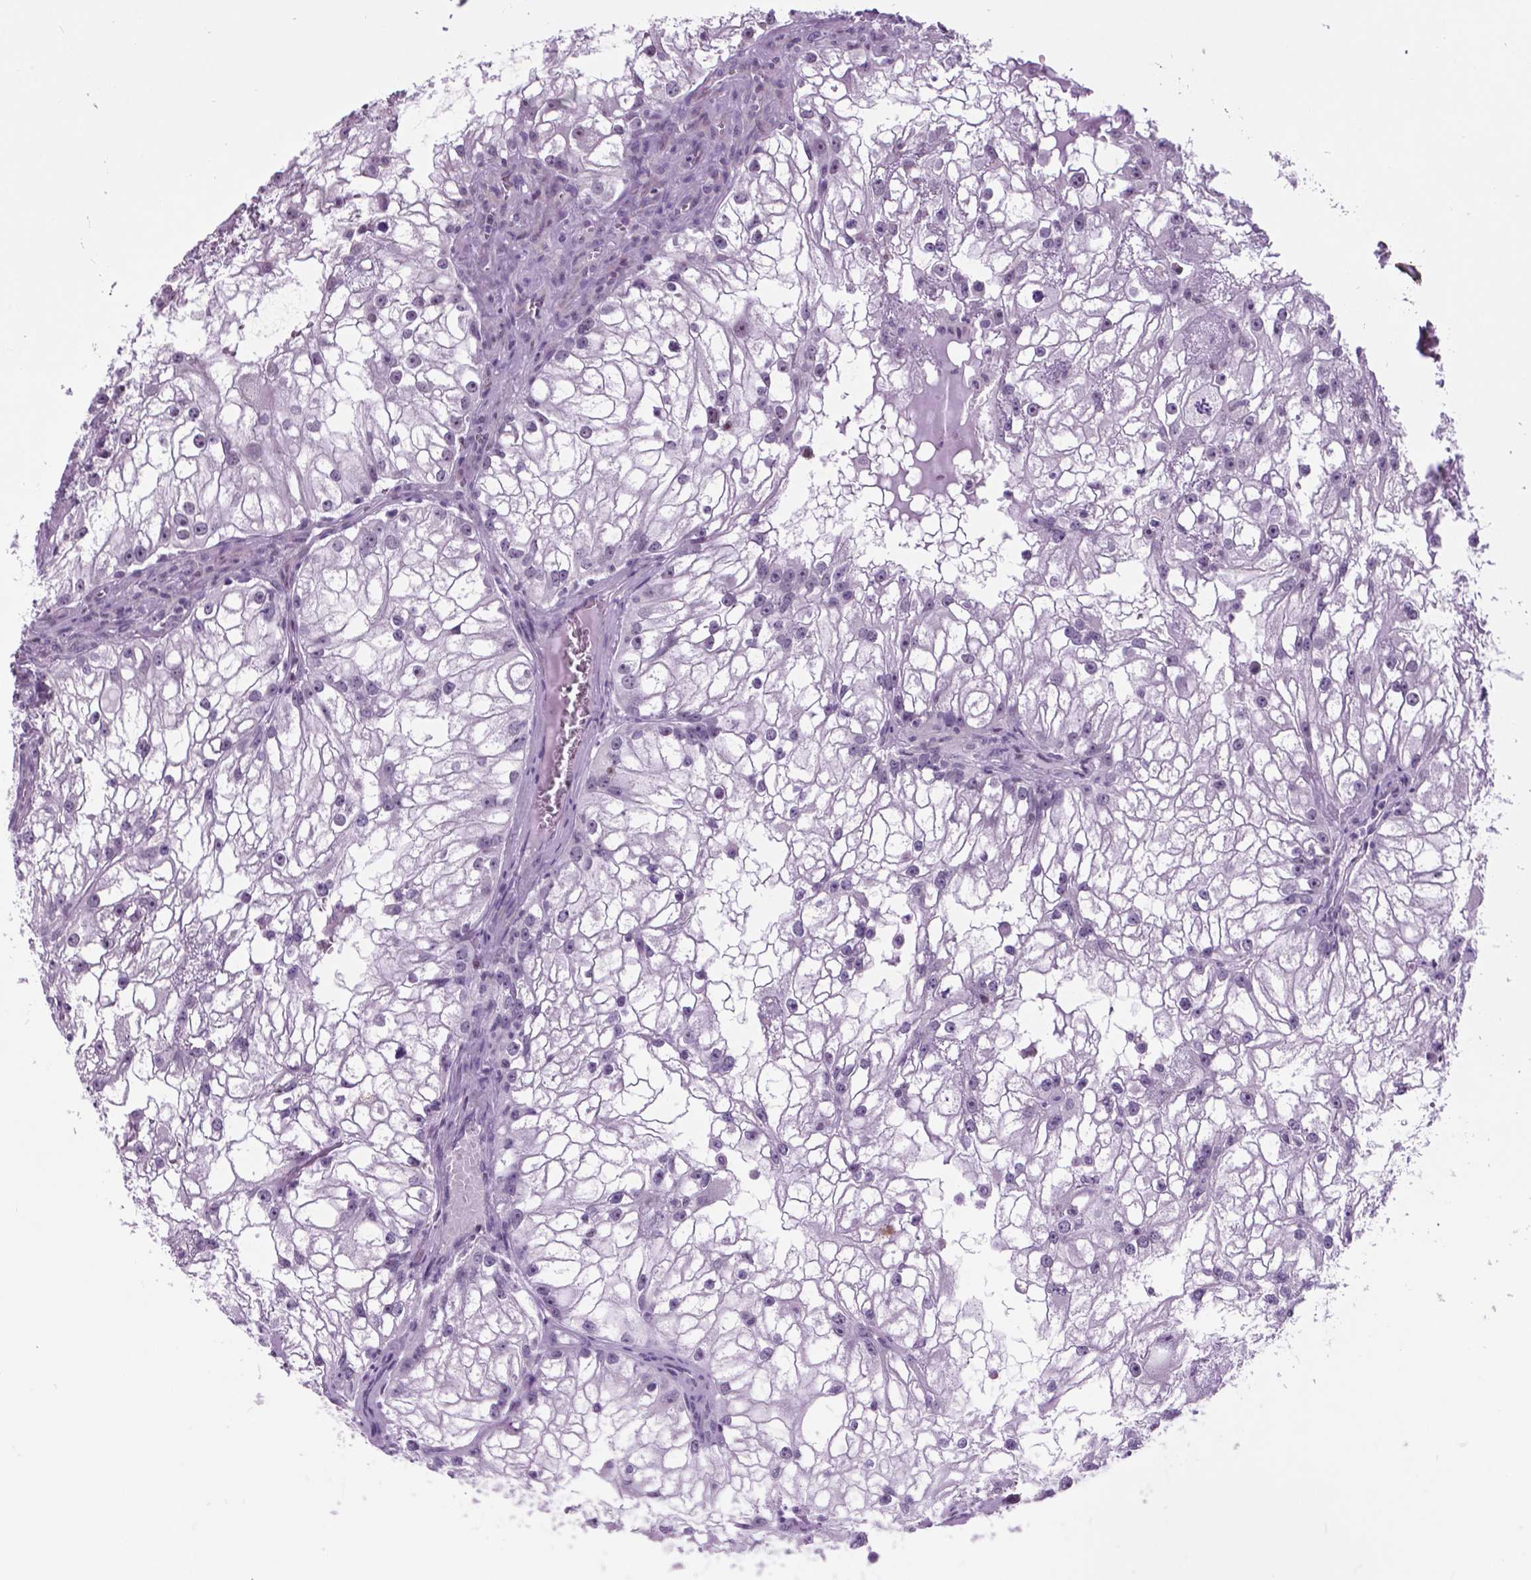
{"staining": {"intensity": "negative", "quantity": "none", "location": "none"}, "tissue": "renal cancer", "cell_type": "Tumor cells", "image_type": "cancer", "snomed": [{"axis": "morphology", "description": "Adenocarcinoma, NOS"}, {"axis": "topography", "description": "Kidney"}], "caption": "Tumor cells are negative for brown protein staining in renal cancer.", "gene": "DPF3", "patient": {"sex": "male", "age": 59}}